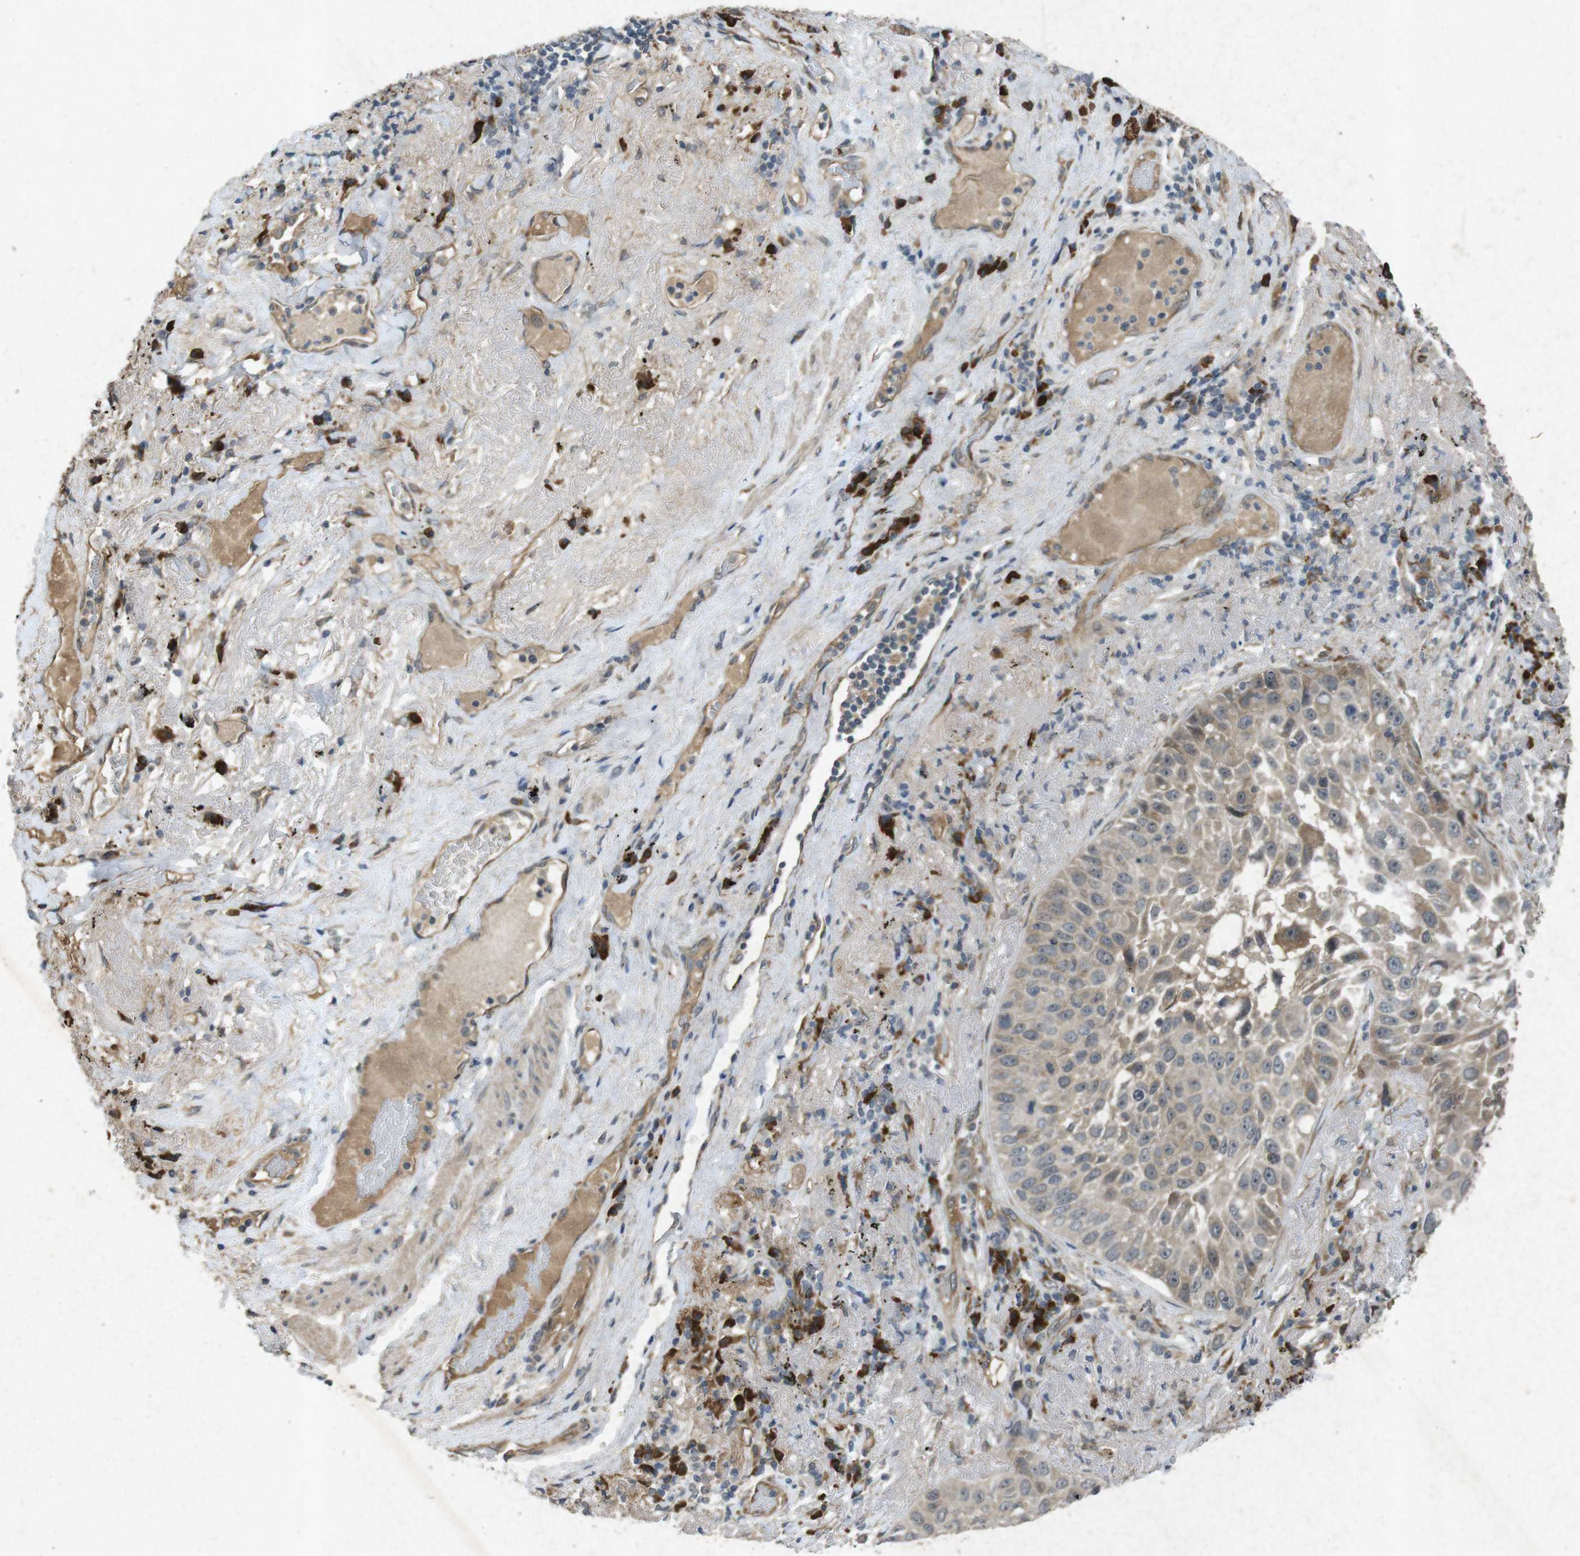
{"staining": {"intensity": "weak", "quantity": ">75%", "location": "cytoplasmic/membranous"}, "tissue": "lung cancer", "cell_type": "Tumor cells", "image_type": "cancer", "snomed": [{"axis": "morphology", "description": "Squamous cell carcinoma, NOS"}, {"axis": "topography", "description": "Lung"}], "caption": "Lung squamous cell carcinoma stained with a brown dye exhibits weak cytoplasmic/membranous positive staining in about >75% of tumor cells.", "gene": "FLCN", "patient": {"sex": "male", "age": 57}}